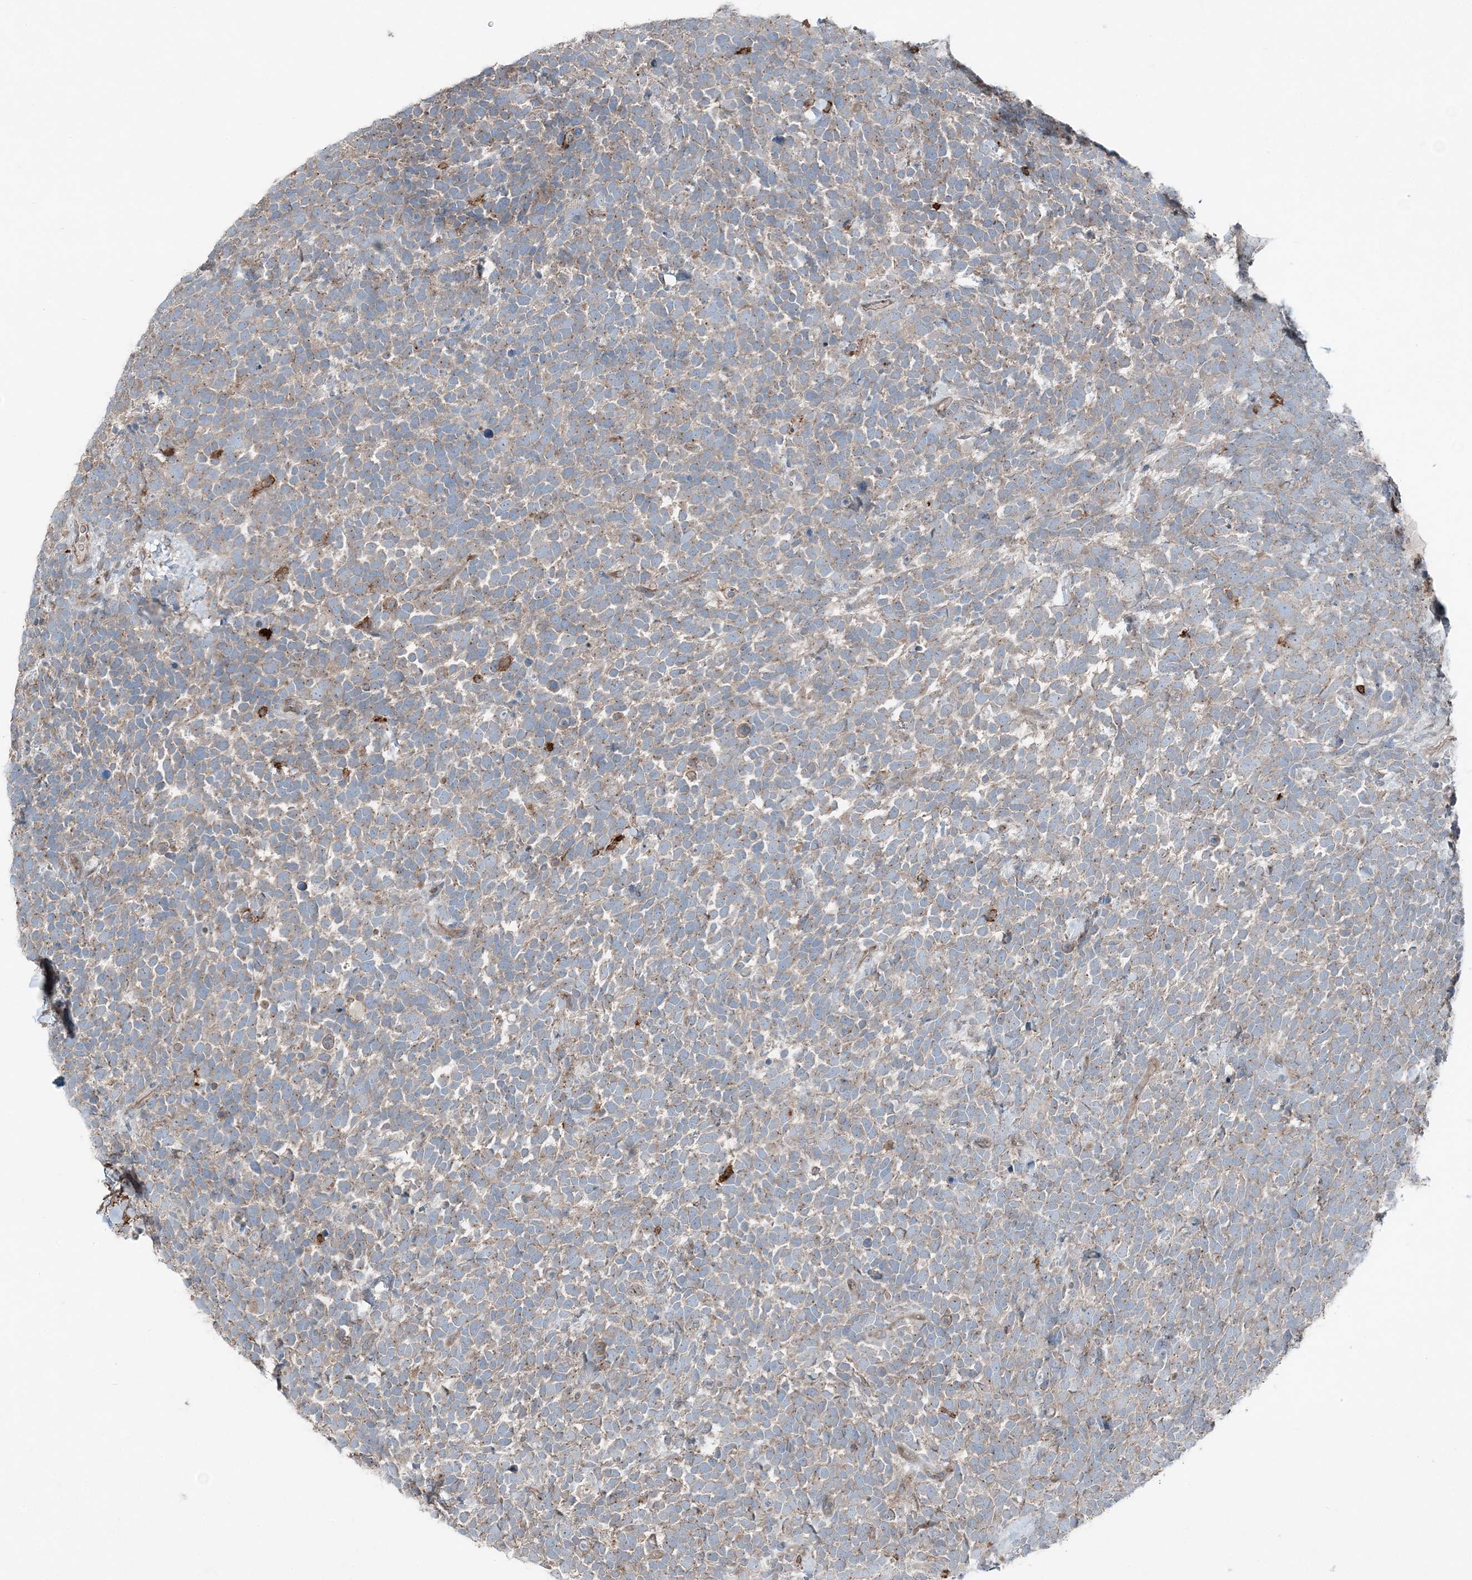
{"staining": {"intensity": "weak", "quantity": ">75%", "location": "cytoplasmic/membranous"}, "tissue": "urothelial cancer", "cell_type": "Tumor cells", "image_type": "cancer", "snomed": [{"axis": "morphology", "description": "Urothelial carcinoma, High grade"}, {"axis": "topography", "description": "Urinary bladder"}], "caption": "High-magnification brightfield microscopy of urothelial carcinoma (high-grade) stained with DAB (3,3'-diaminobenzidine) (brown) and counterstained with hematoxylin (blue). tumor cells exhibit weak cytoplasmic/membranous staining is seen in approximately>75% of cells. (Stains: DAB in brown, nuclei in blue, Microscopy: brightfield microscopy at high magnification).", "gene": "KY", "patient": {"sex": "female", "age": 82}}